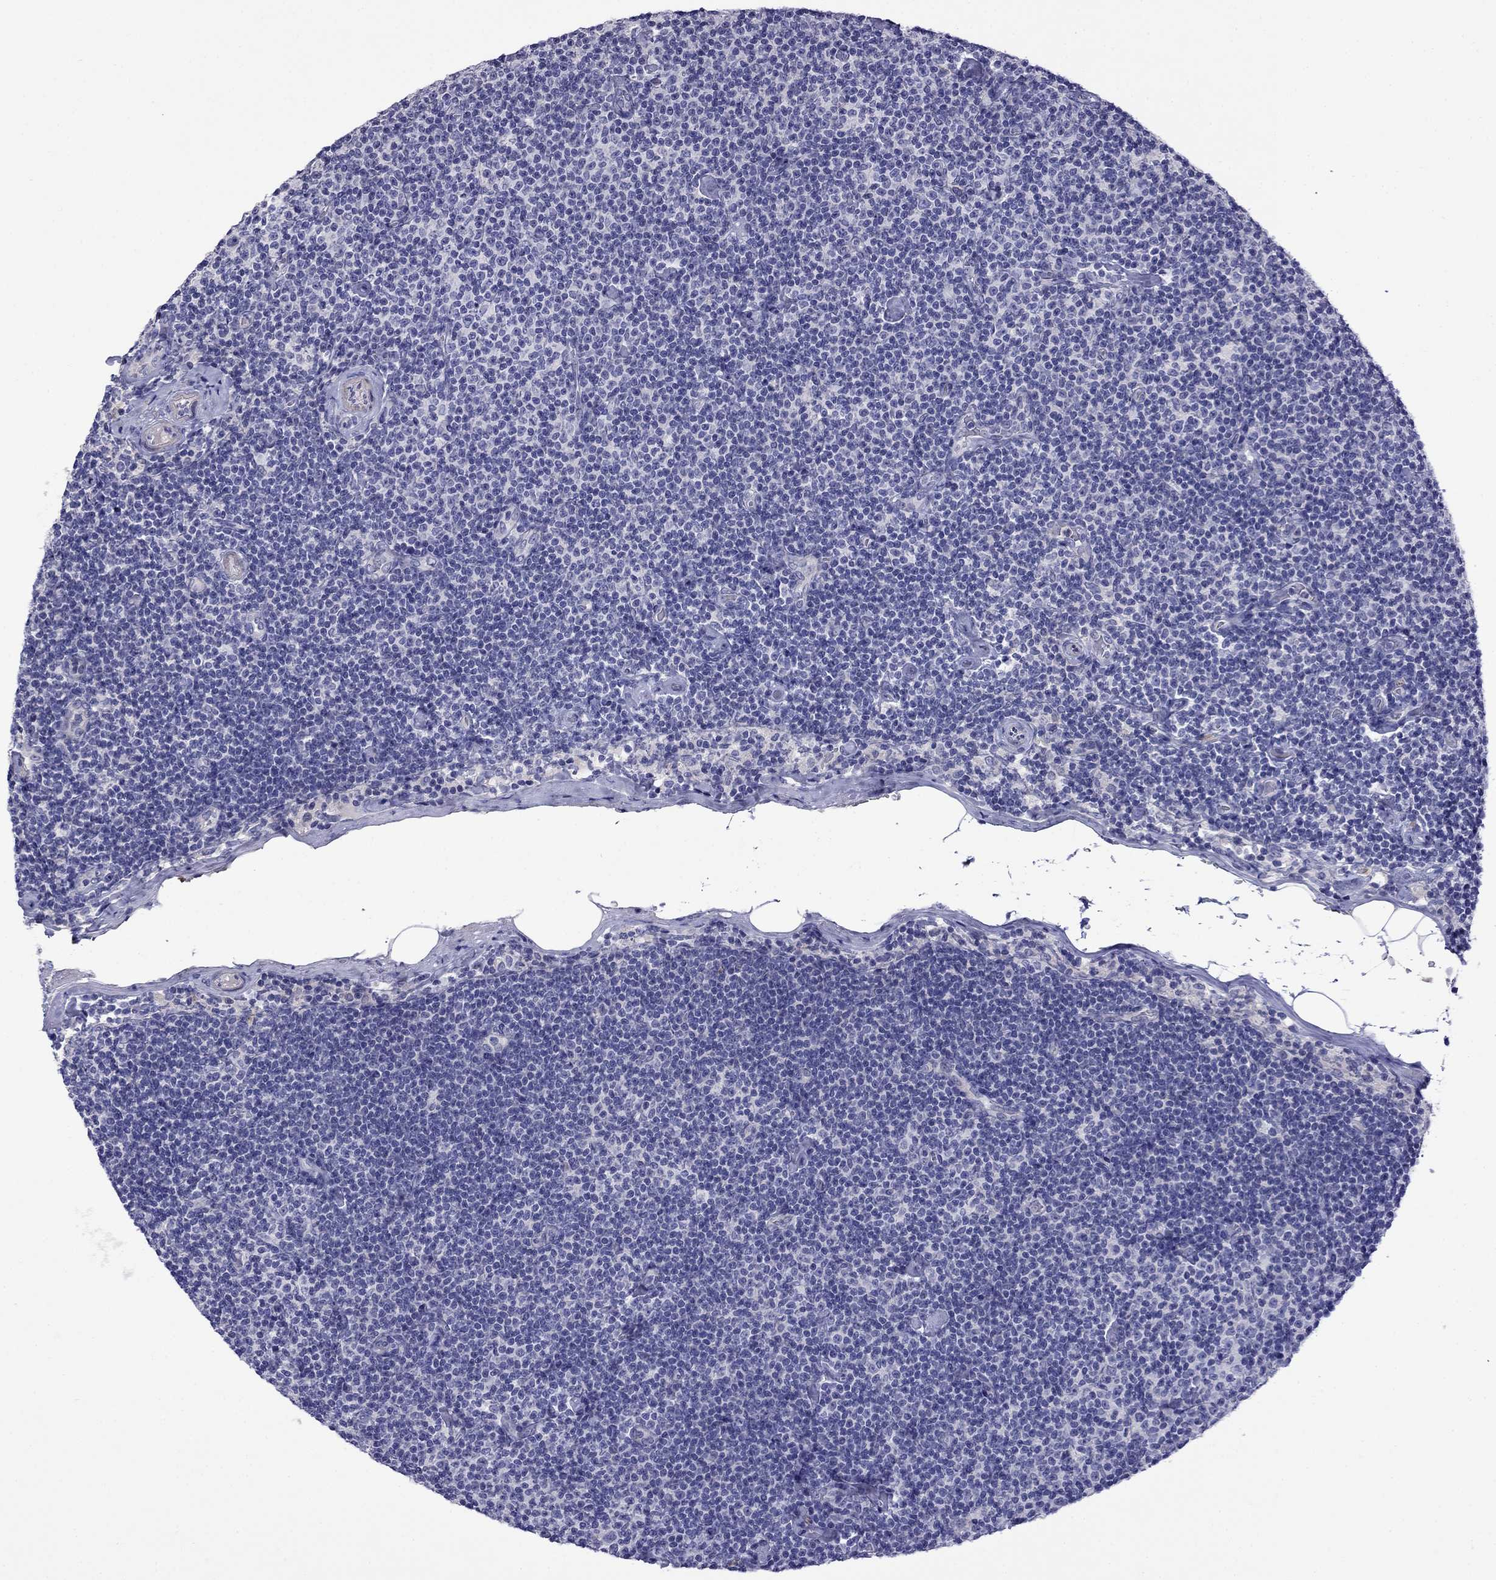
{"staining": {"intensity": "negative", "quantity": "none", "location": "none"}, "tissue": "lymphoma", "cell_type": "Tumor cells", "image_type": "cancer", "snomed": [{"axis": "morphology", "description": "Malignant lymphoma, non-Hodgkin's type, Low grade"}, {"axis": "topography", "description": "Lymph node"}], "caption": "Immunohistochemistry (IHC) of human lymphoma displays no staining in tumor cells. The staining is performed using DAB brown chromogen with nuclei counter-stained in using hematoxylin.", "gene": "STAR", "patient": {"sex": "male", "age": 81}}